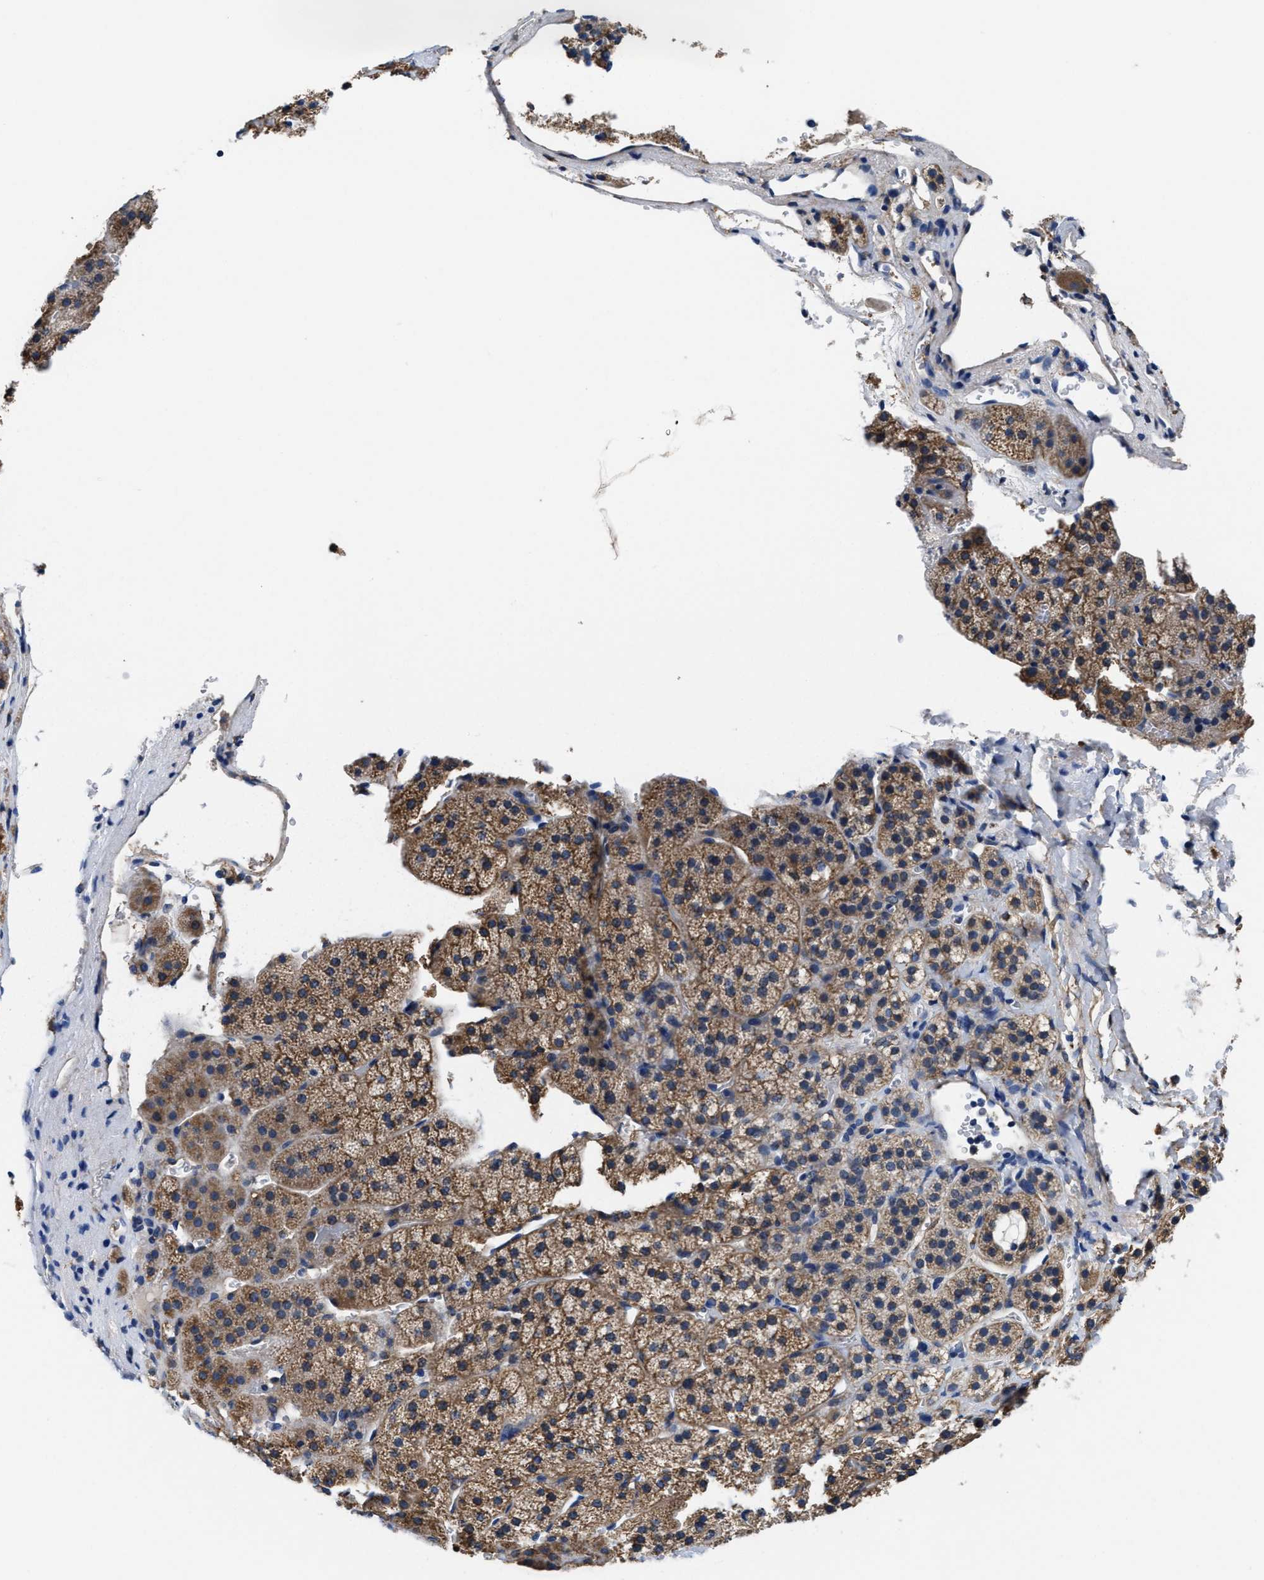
{"staining": {"intensity": "moderate", "quantity": ">75%", "location": "cytoplasmic/membranous"}, "tissue": "adrenal gland", "cell_type": "Glandular cells", "image_type": "normal", "snomed": [{"axis": "morphology", "description": "Normal tissue, NOS"}, {"axis": "topography", "description": "Adrenal gland"}], "caption": "A brown stain shows moderate cytoplasmic/membranous staining of a protein in glandular cells of unremarkable human adrenal gland. The staining is performed using DAB (3,3'-diaminobenzidine) brown chromogen to label protein expression. The nuclei are counter-stained blue using hematoxylin.", "gene": "TMEM30A", "patient": {"sex": "female", "age": 44}}